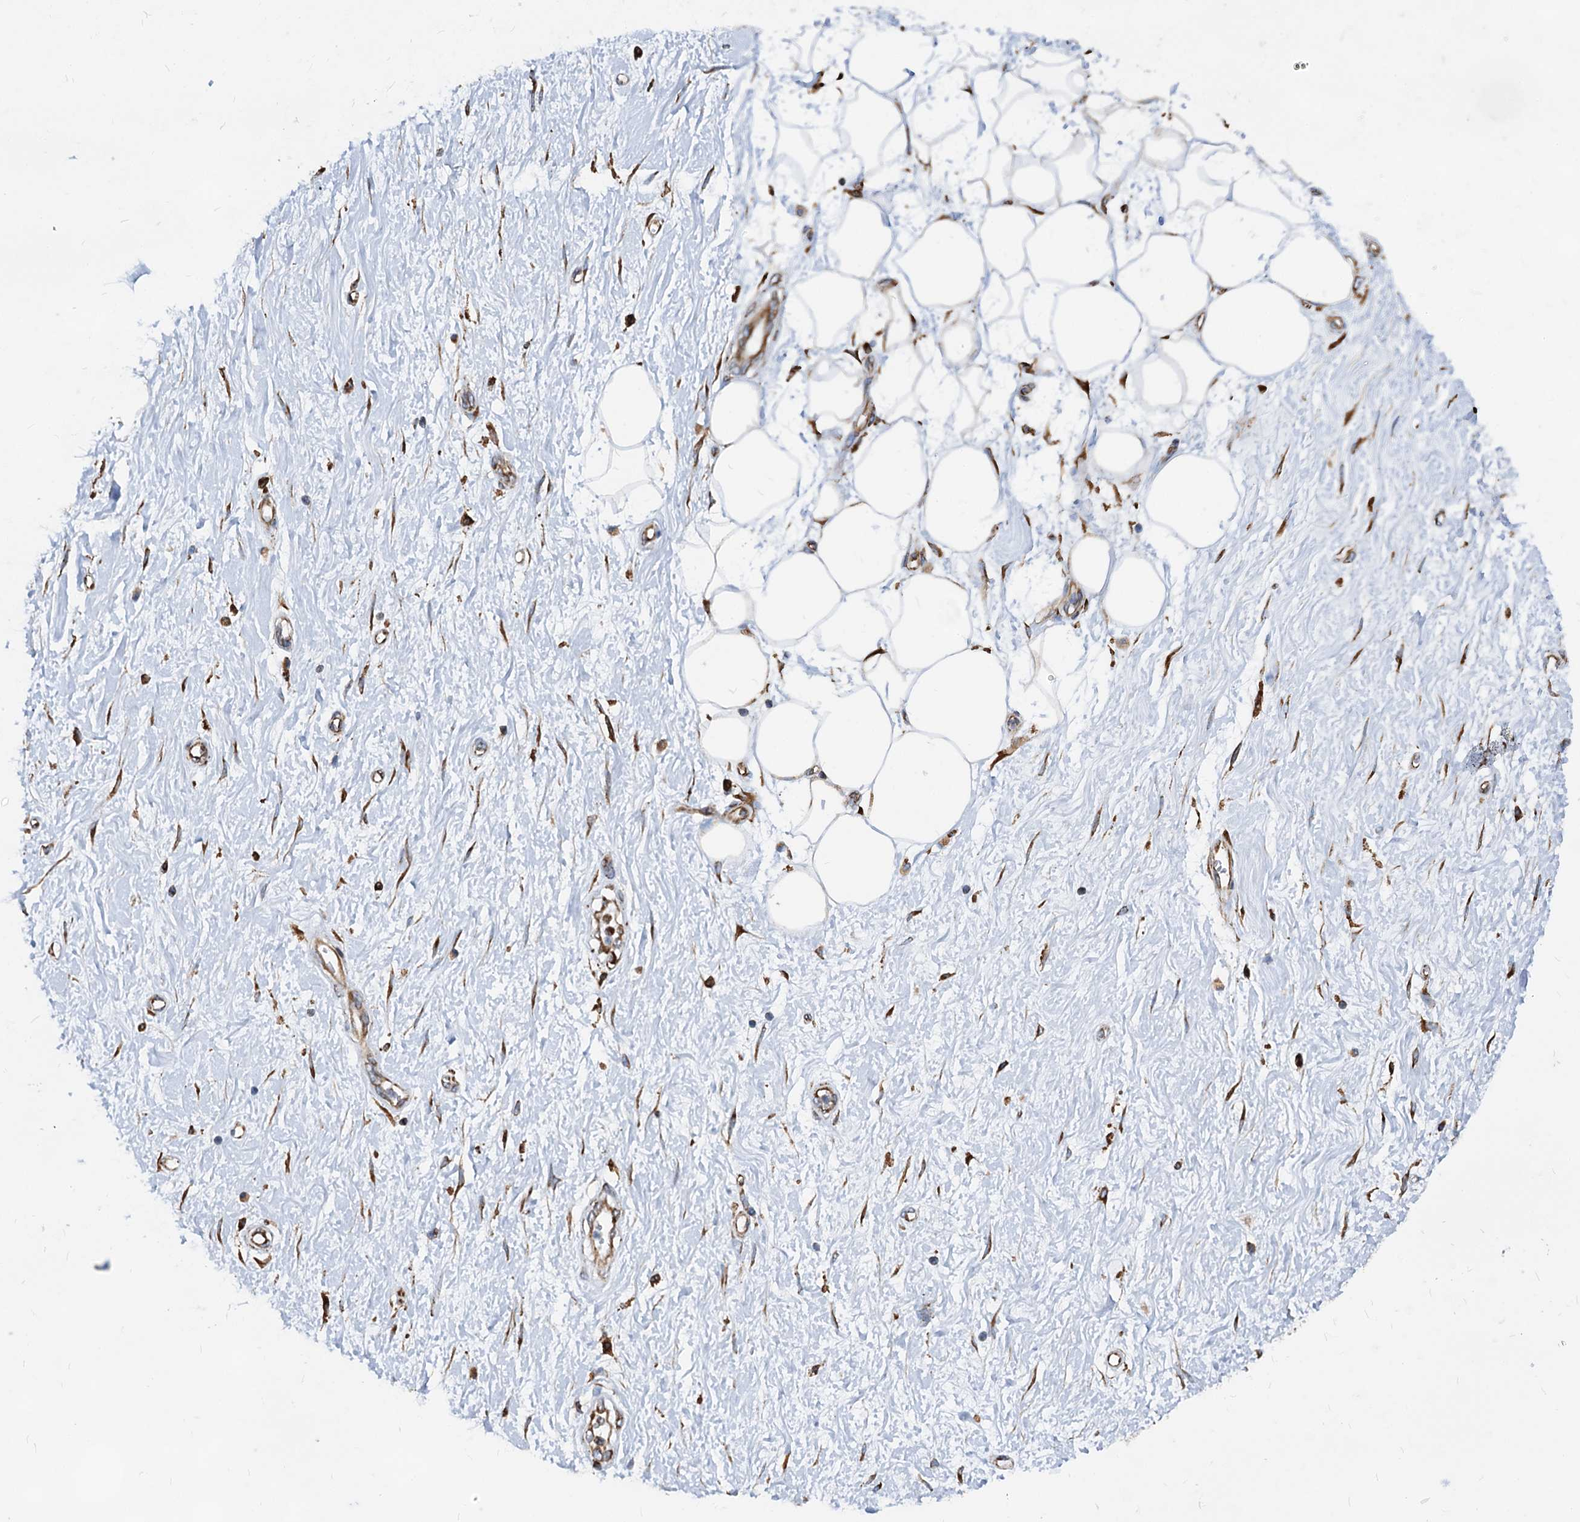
{"staining": {"intensity": "moderate", "quantity": ">75%", "location": "cytoplasmic/membranous"}, "tissue": "adipose tissue", "cell_type": "Adipocytes", "image_type": "normal", "snomed": [{"axis": "morphology", "description": "Normal tissue, NOS"}, {"axis": "morphology", "description": "Adenocarcinoma, NOS"}, {"axis": "topography", "description": "Pancreas"}, {"axis": "topography", "description": "Peripheral nerve tissue"}], "caption": "Adipose tissue stained with immunohistochemistry (IHC) reveals moderate cytoplasmic/membranous staining in about >75% of adipocytes.", "gene": "HSPA5", "patient": {"sex": "male", "age": 59}}